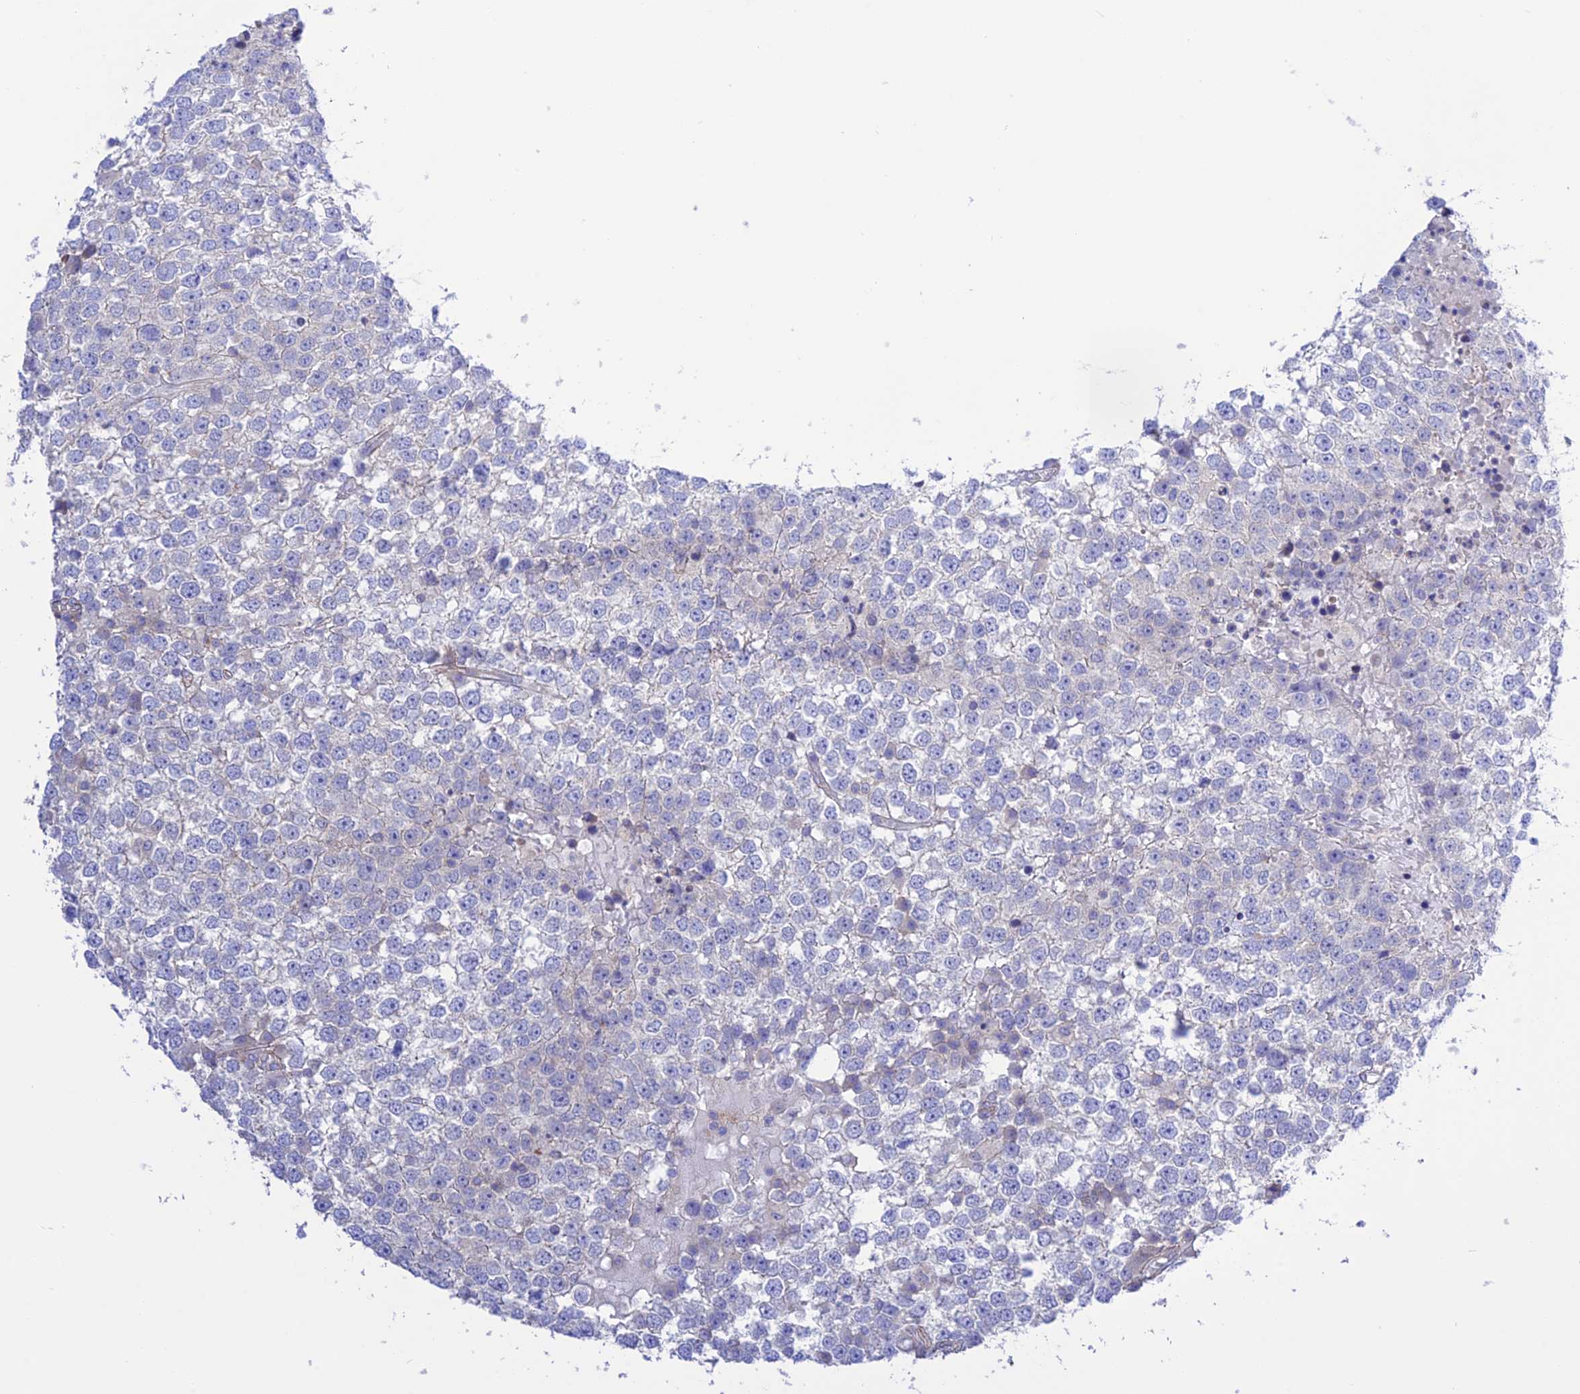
{"staining": {"intensity": "negative", "quantity": "none", "location": "none"}, "tissue": "testis cancer", "cell_type": "Tumor cells", "image_type": "cancer", "snomed": [{"axis": "morphology", "description": "Seminoma, NOS"}, {"axis": "topography", "description": "Testis"}], "caption": "This is an immunohistochemistry (IHC) image of seminoma (testis). There is no expression in tumor cells.", "gene": "CHSY3", "patient": {"sex": "male", "age": 65}}